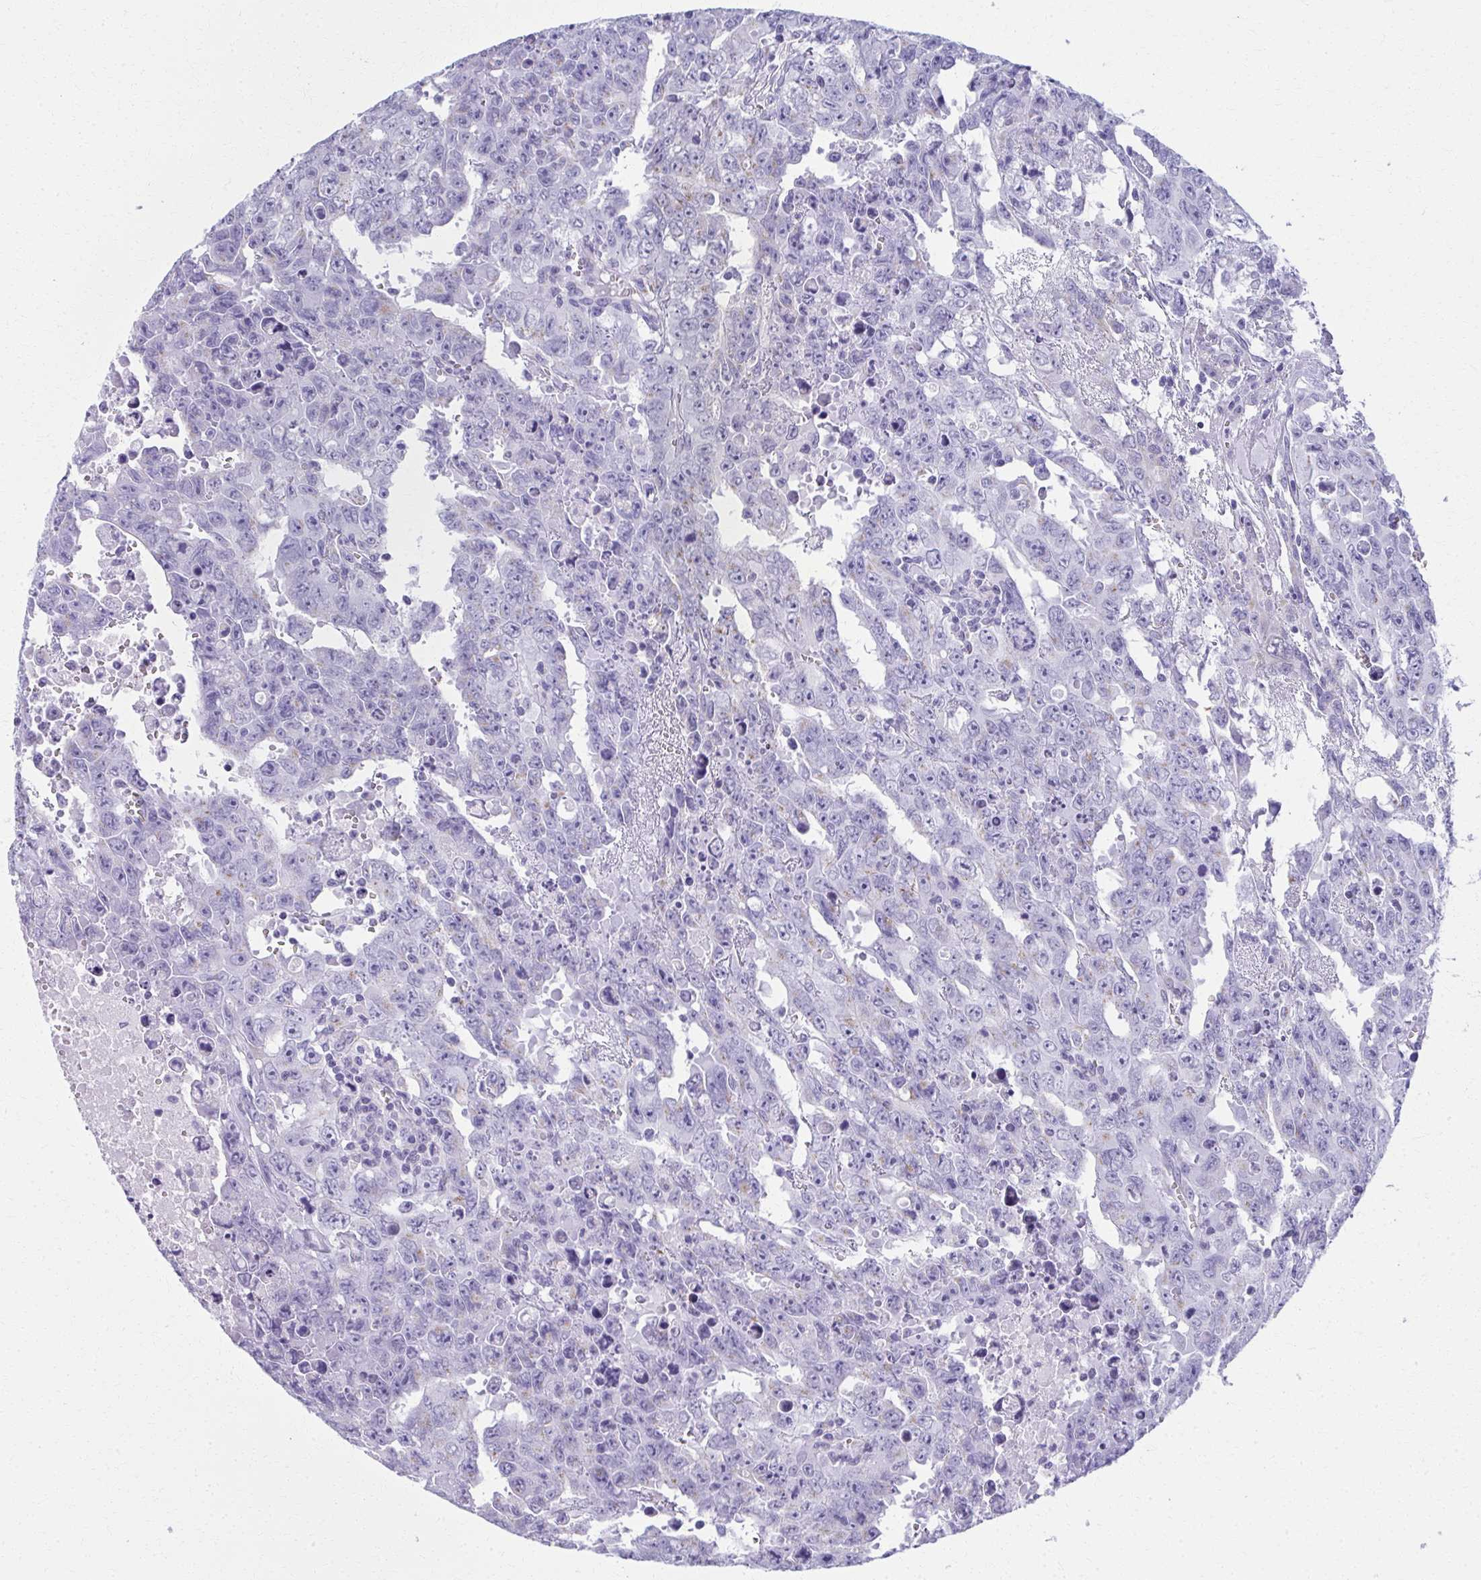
{"staining": {"intensity": "negative", "quantity": "none", "location": "none"}, "tissue": "testis cancer", "cell_type": "Tumor cells", "image_type": "cancer", "snomed": [{"axis": "morphology", "description": "Carcinoma, Embryonal, NOS"}, {"axis": "topography", "description": "Testis"}], "caption": "DAB immunohistochemical staining of testis cancer reveals no significant staining in tumor cells. The staining is performed using DAB (3,3'-diaminobenzidine) brown chromogen with nuclei counter-stained in using hematoxylin.", "gene": "SCLY", "patient": {"sex": "male", "age": 24}}